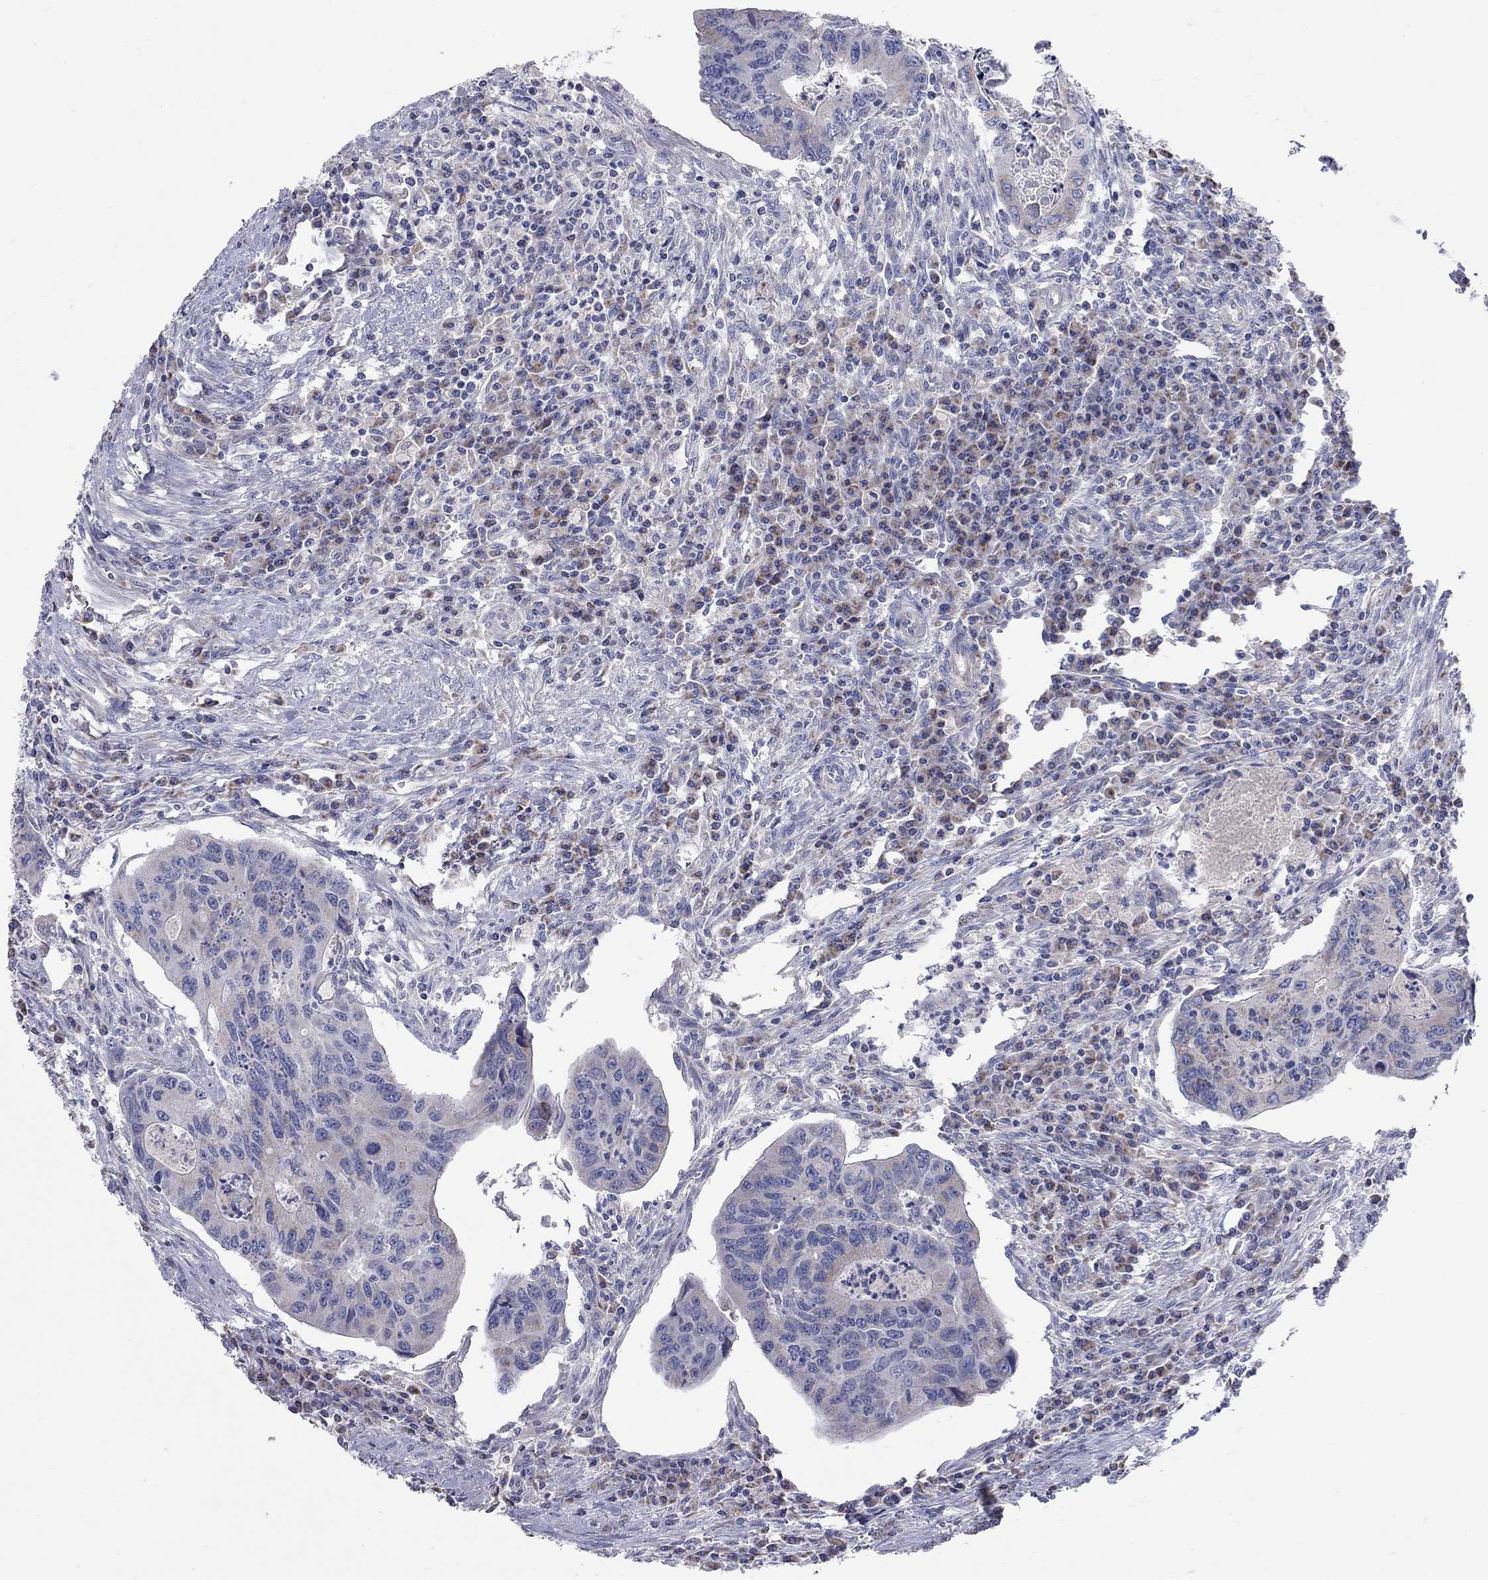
{"staining": {"intensity": "negative", "quantity": "none", "location": "none"}, "tissue": "colorectal cancer", "cell_type": "Tumor cells", "image_type": "cancer", "snomed": [{"axis": "morphology", "description": "Adenocarcinoma, NOS"}, {"axis": "topography", "description": "Colon"}], "caption": "Immunohistochemical staining of colorectal cancer (adenocarcinoma) reveals no significant positivity in tumor cells.", "gene": "RCAN1", "patient": {"sex": "male", "age": 53}}